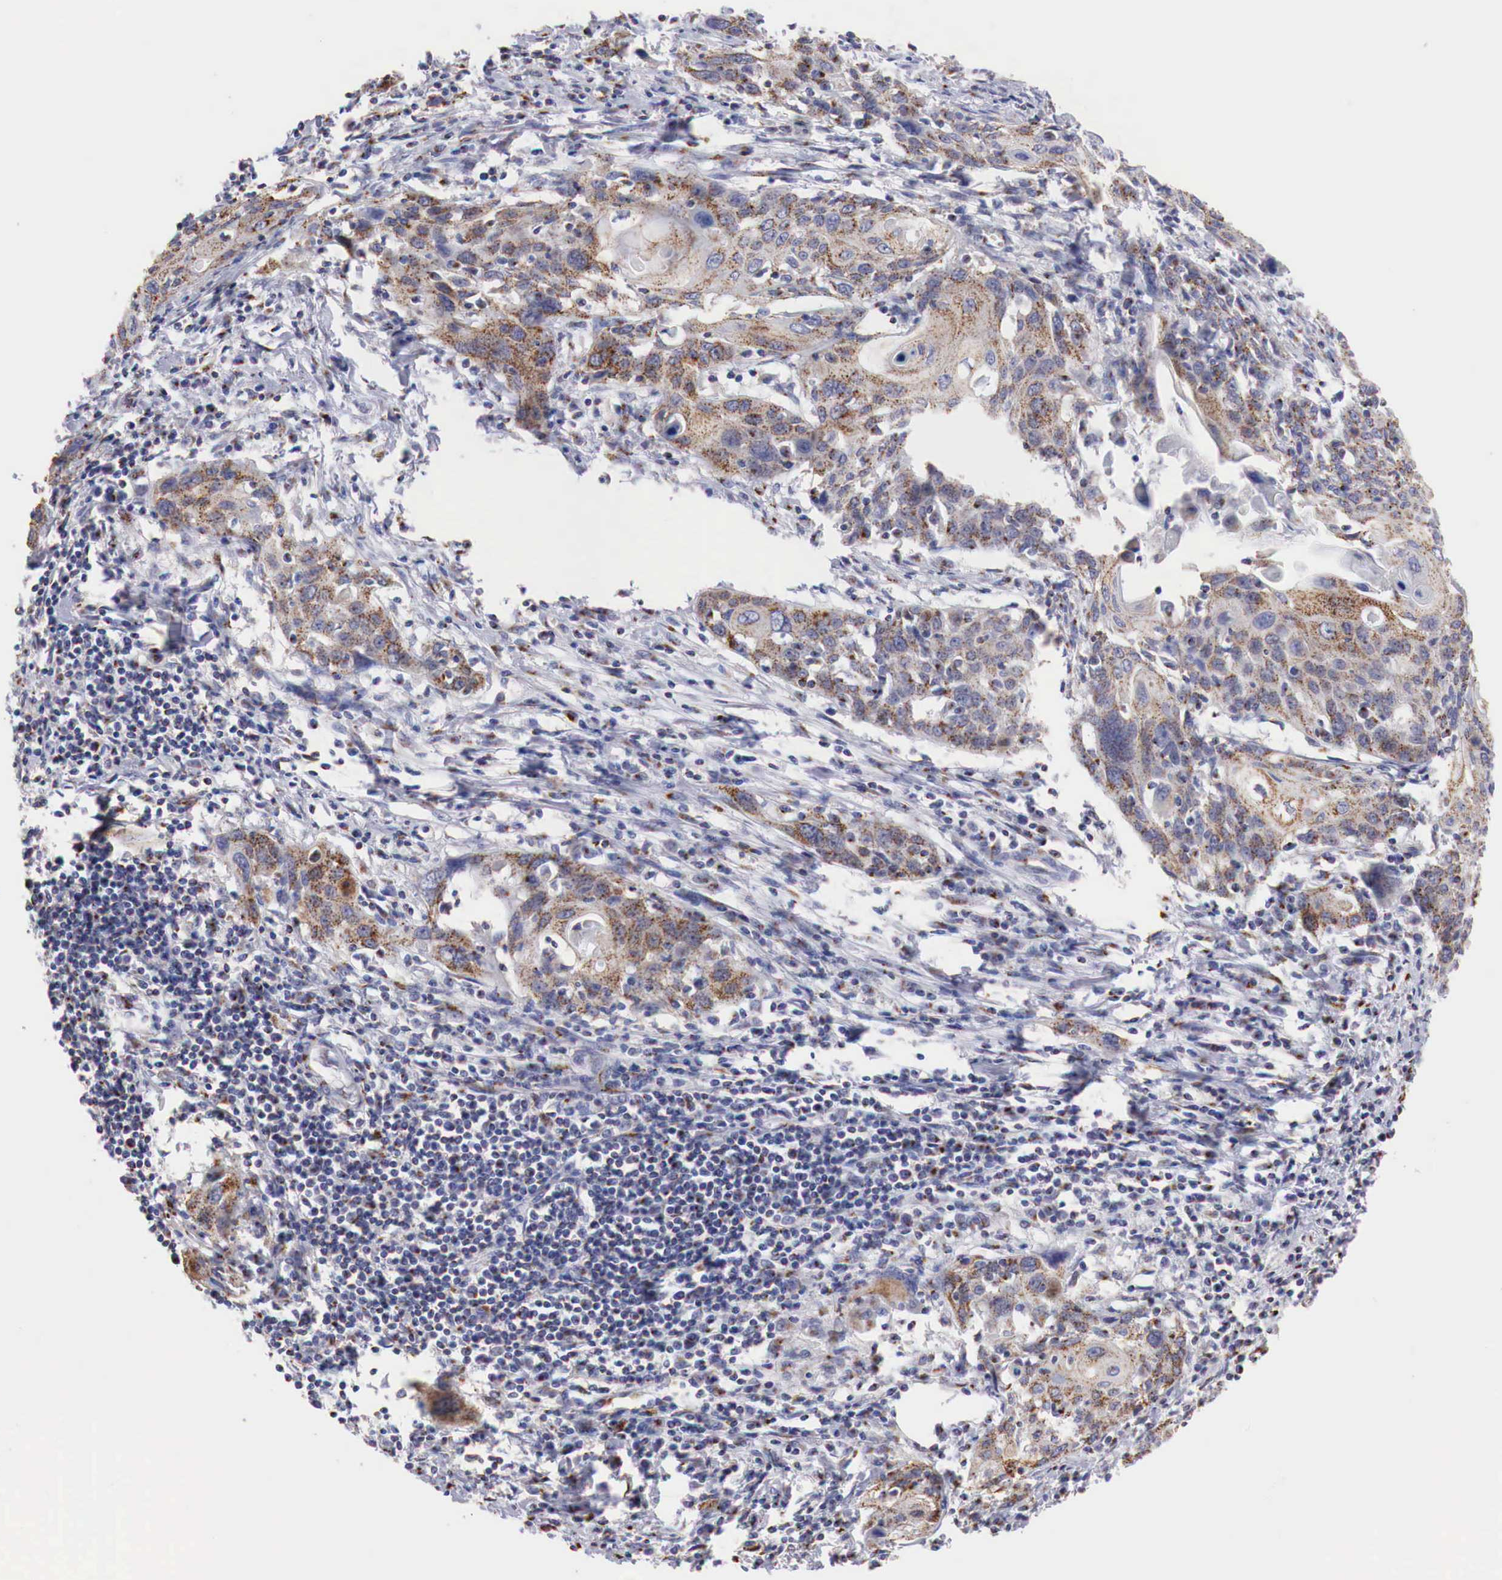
{"staining": {"intensity": "weak", "quantity": "25%-75%", "location": "cytoplasmic/membranous"}, "tissue": "cervical cancer", "cell_type": "Tumor cells", "image_type": "cancer", "snomed": [{"axis": "morphology", "description": "Squamous cell carcinoma, NOS"}, {"axis": "topography", "description": "Cervix"}], "caption": "Immunohistochemistry (IHC) photomicrograph of squamous cell carcinoma (cervical) stained for a protein (brown), which exhibits low levels of weak cytoplasmic/membranous expression in approximately 25%-75% of tumor cells.", "gene": "SYAP1", "patient": {"sex": "female", "age": 54}}